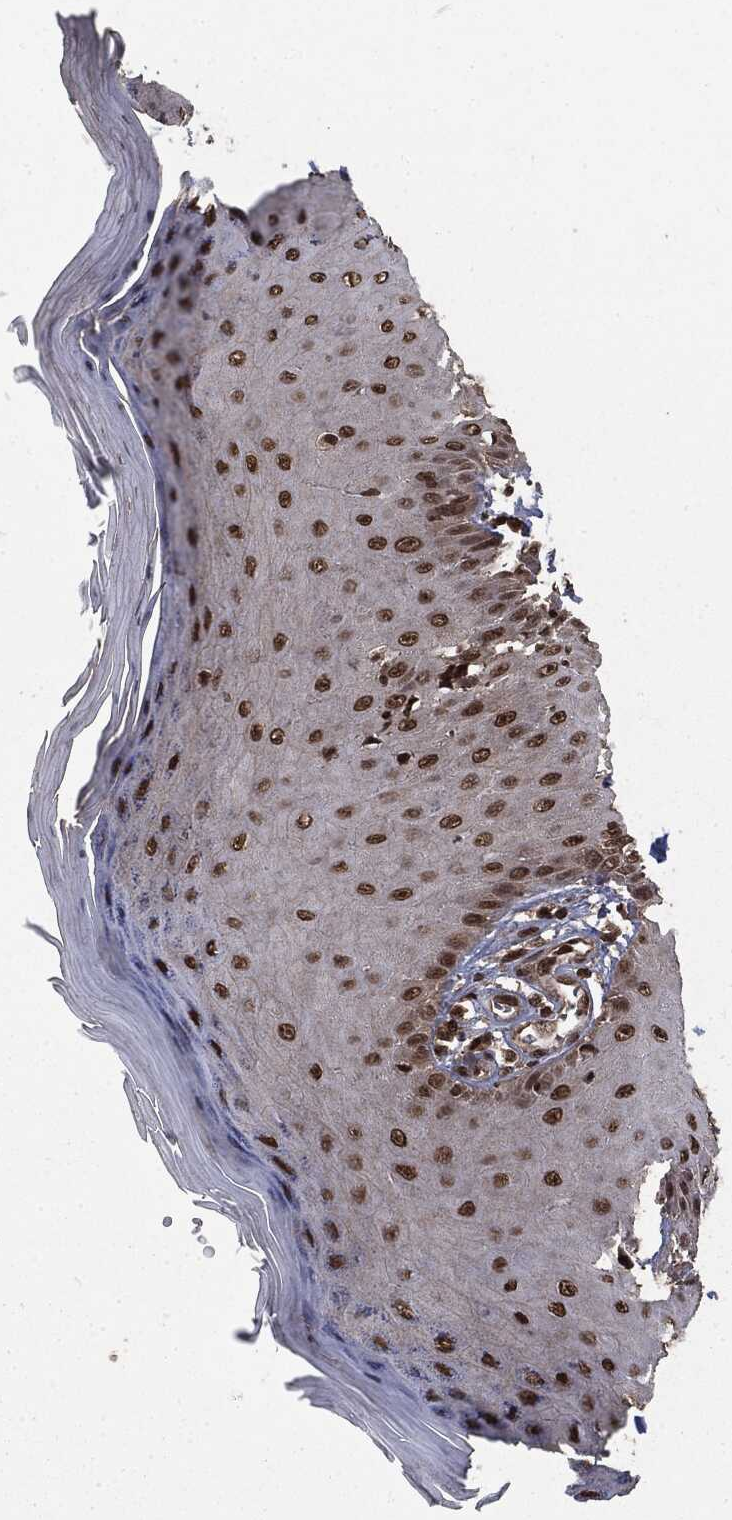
{"staining": {"intensity": "strong", "quantity": ">75%", "location": "cytoplasmic/membranous"}, "tissue": "skin cancer", "cell_type": "Tumor cells", "image_type": "cancer", "snomed": [{"axis": "morphology", "description": "Inflammation, NOS"}, {"axis": "morphology", "description": "Squamous cell carcinoma, NOS"}, {"axis": "topography", "description": "Skin"}], "caption": "The photomicrograph demonstrates a brown stain indicating the presence of a protein in the cytoplasmic/membranous of tumor cells in skin cancer. Using DAB (3,3'-diaminobenzidine) (brown) and hematoxylin (blue) stains, captured at high magnification using brightfield microscopy.", "gene": "CTDP1", "patient": {"sex": "male", "age": 70}}